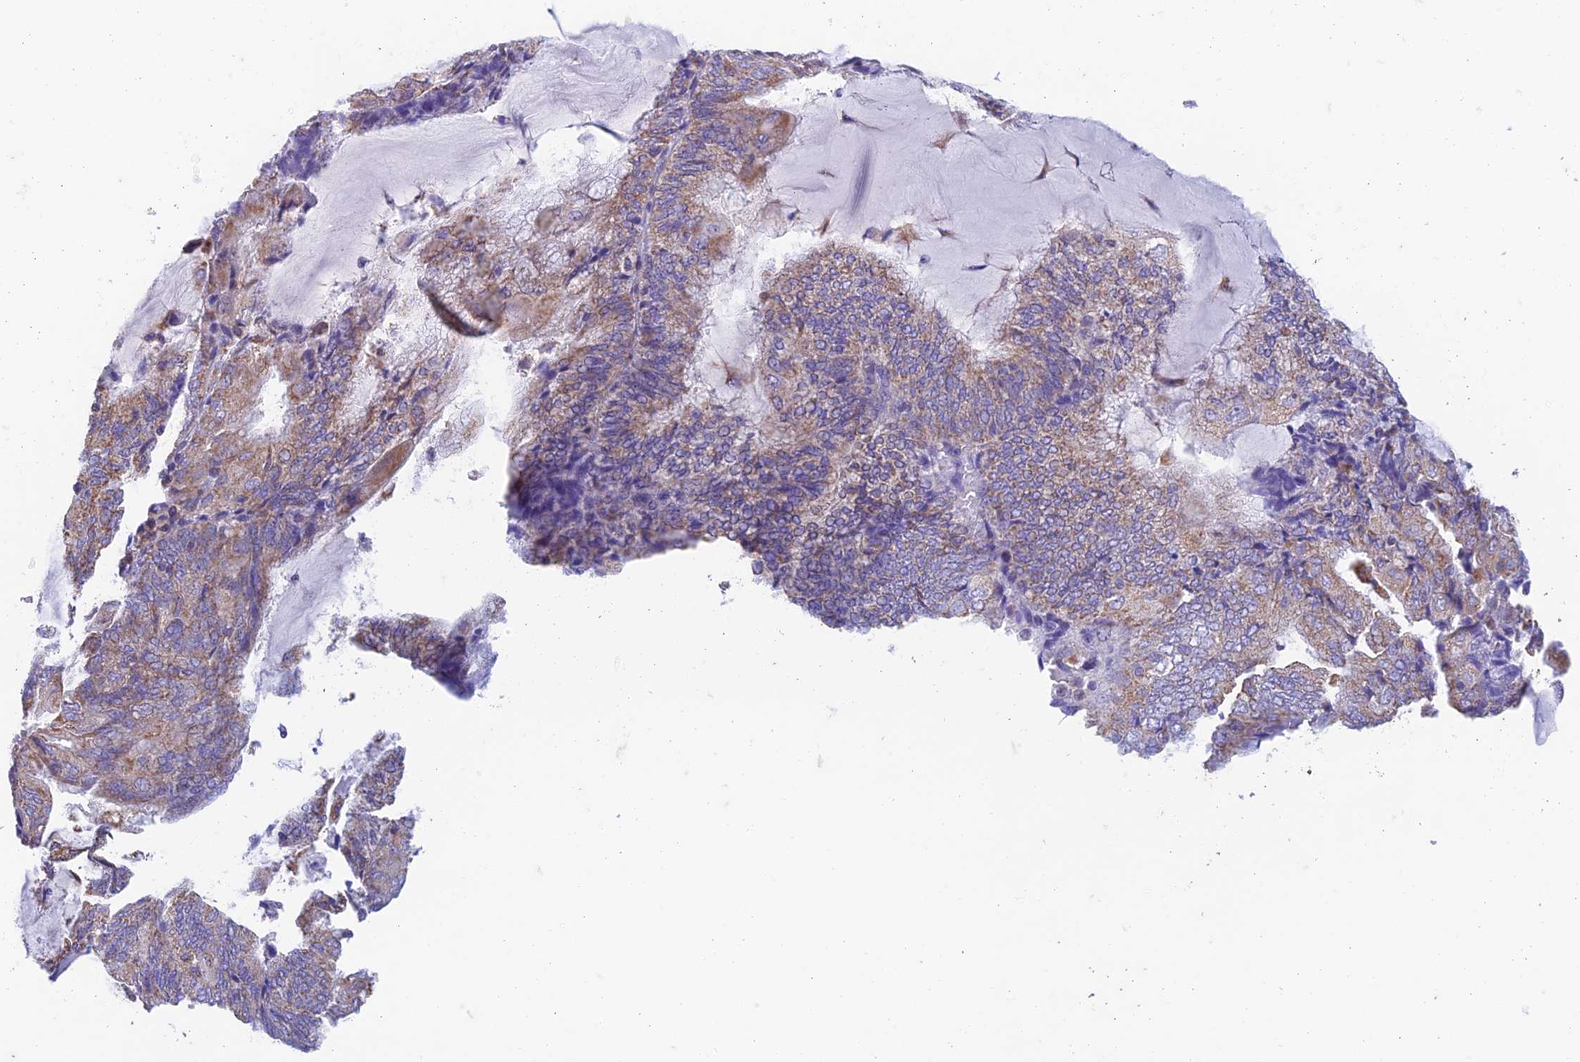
{"staining": {"intensity": "moderate", "quantity": ">75%", "location": "cytoplasmic/membranous"}, "tissue": "endometrial cancer", "cell_type": "Tumor cells", "image_type": "cancer", "snomed": [{"axis": "morphology", "description": "Adenocarcinoma, NOS"}, {"axis": "topography", "description": "Endometrium"}], "caption": "Tumor cells reveal moderate cytoplasmic/membranous positivity in approximately >75% of cells in endometrial cancer.", "gene": "ZNF181", "patient": {"sex": "female", "age": 81}}